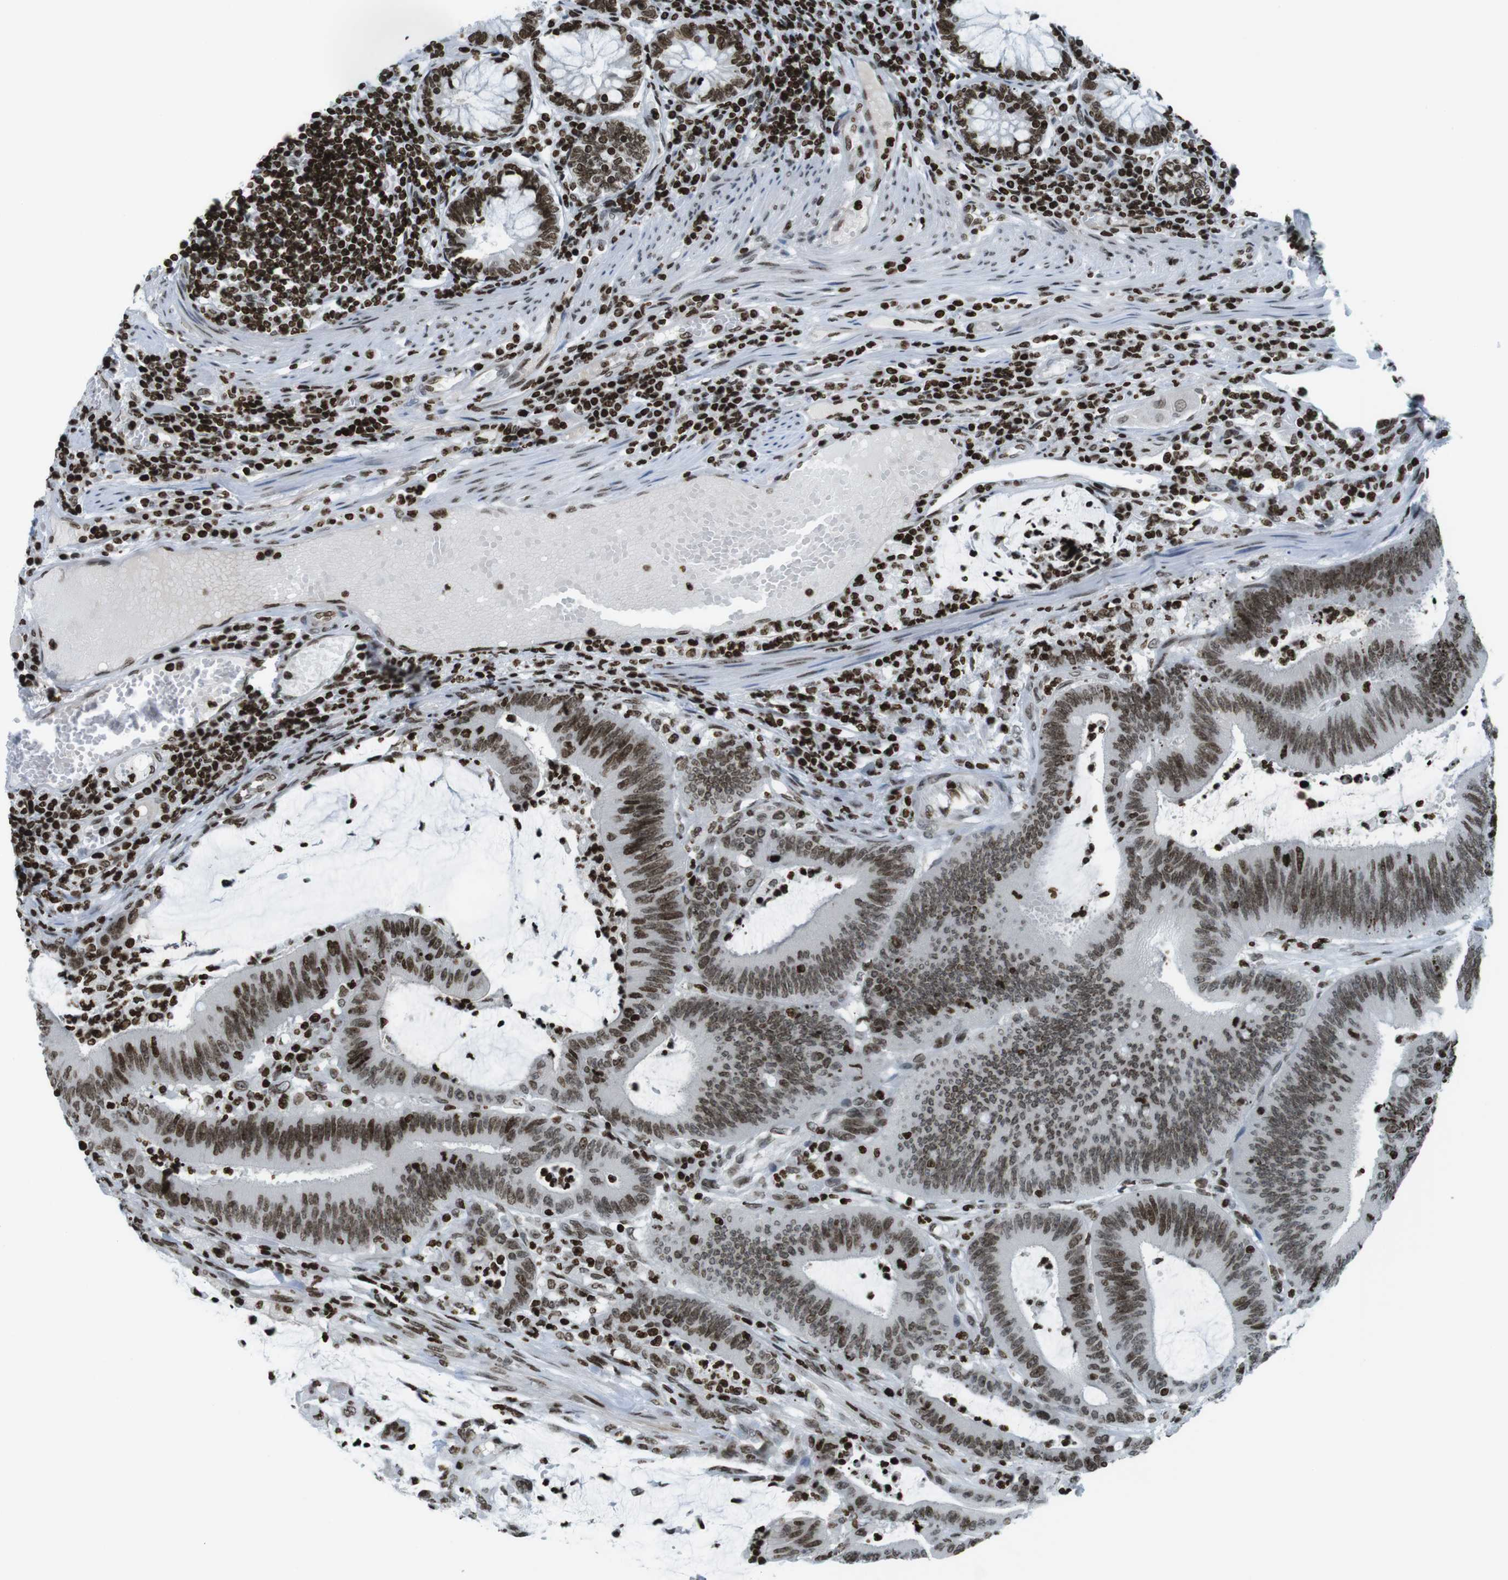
{"staining": {"intensity": "moderate", "quantity": ">75%", "location": "nuclear"}, "tissue": "colorectal cancer", "cell_type": "Tumor cells", "image_type": "cancer", "snomed": [{"axis": "morphology", "description": "Adenocarcinoma, NOS"}, {"axis": "topography", "description": "Rectum"}], "caption": "Immunohistochemistry (IHC) image of neoplastic tissue: colorectal adenocarcinoma stained using immunohistochemistry displays medium levels of moderate protein expression localized specifically in the nuclear of tumor cells, appearing as a nuclear brown color.", "gene": "H2AC8", "patient": {"sex": "female", "age": 66}}